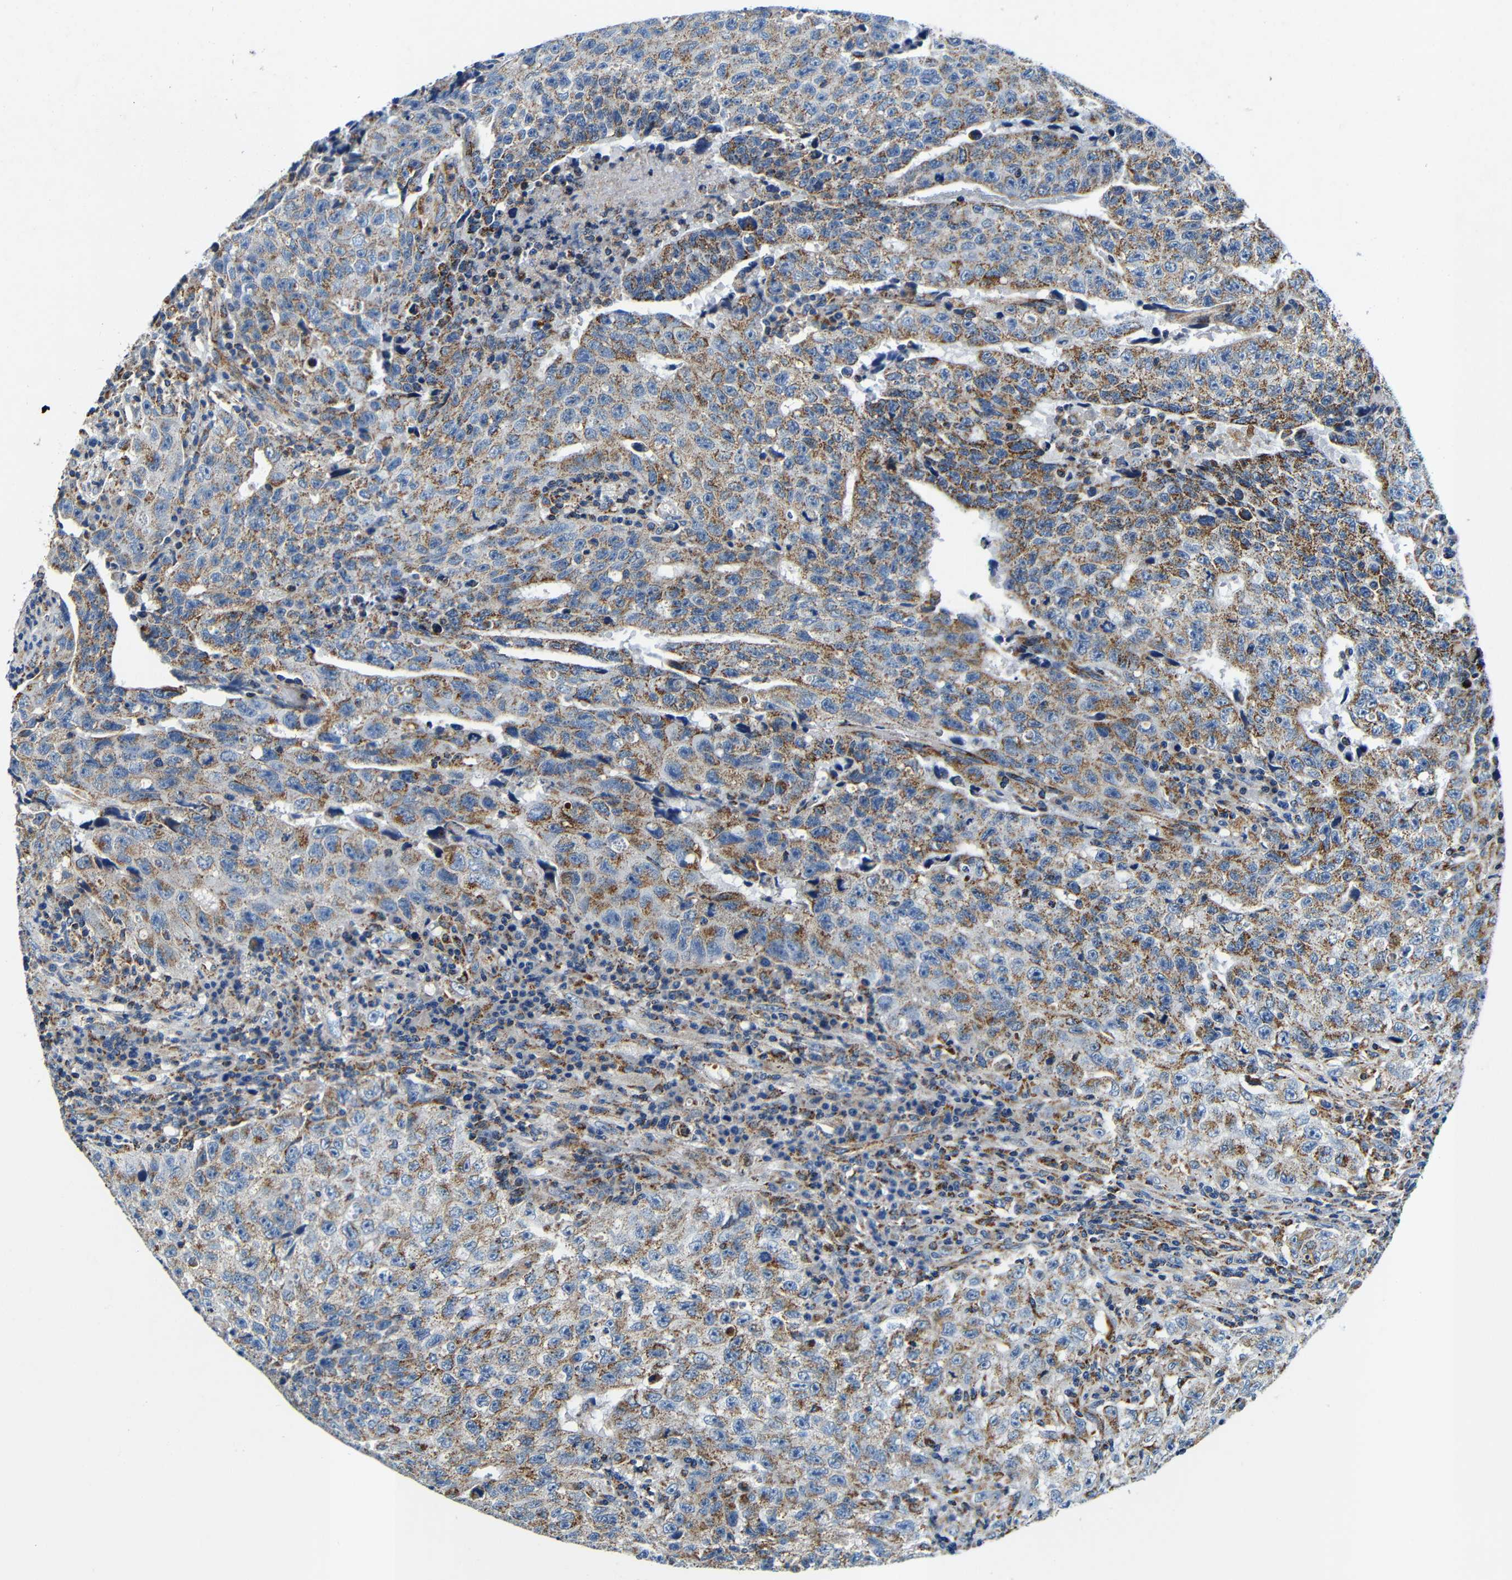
{"staining": {"intensity": "moderate", "quantity": "25%-75%", "location": "cytoplasmic/membranous"}, "tissue": "testis cancer", "cell_type": "Tumor cells", "image_type": "cancer", "snomed": [{"axis": "morphology", "description": "Necrosis, NOS"}, {"axis": "morphology", "description": "Carcinoma, Embryonal, NOS"}, {"axis": "topography", "description": "Testis"}], "caption": "Human testis embryonal carcinoma stained for a protein (brown) shows moderate cytoplasmic/membranous positive positivity in about 25%-75% of tumor cells.", "gene": "GALNT18", "patient": {"sex": "male", "age": 19}}